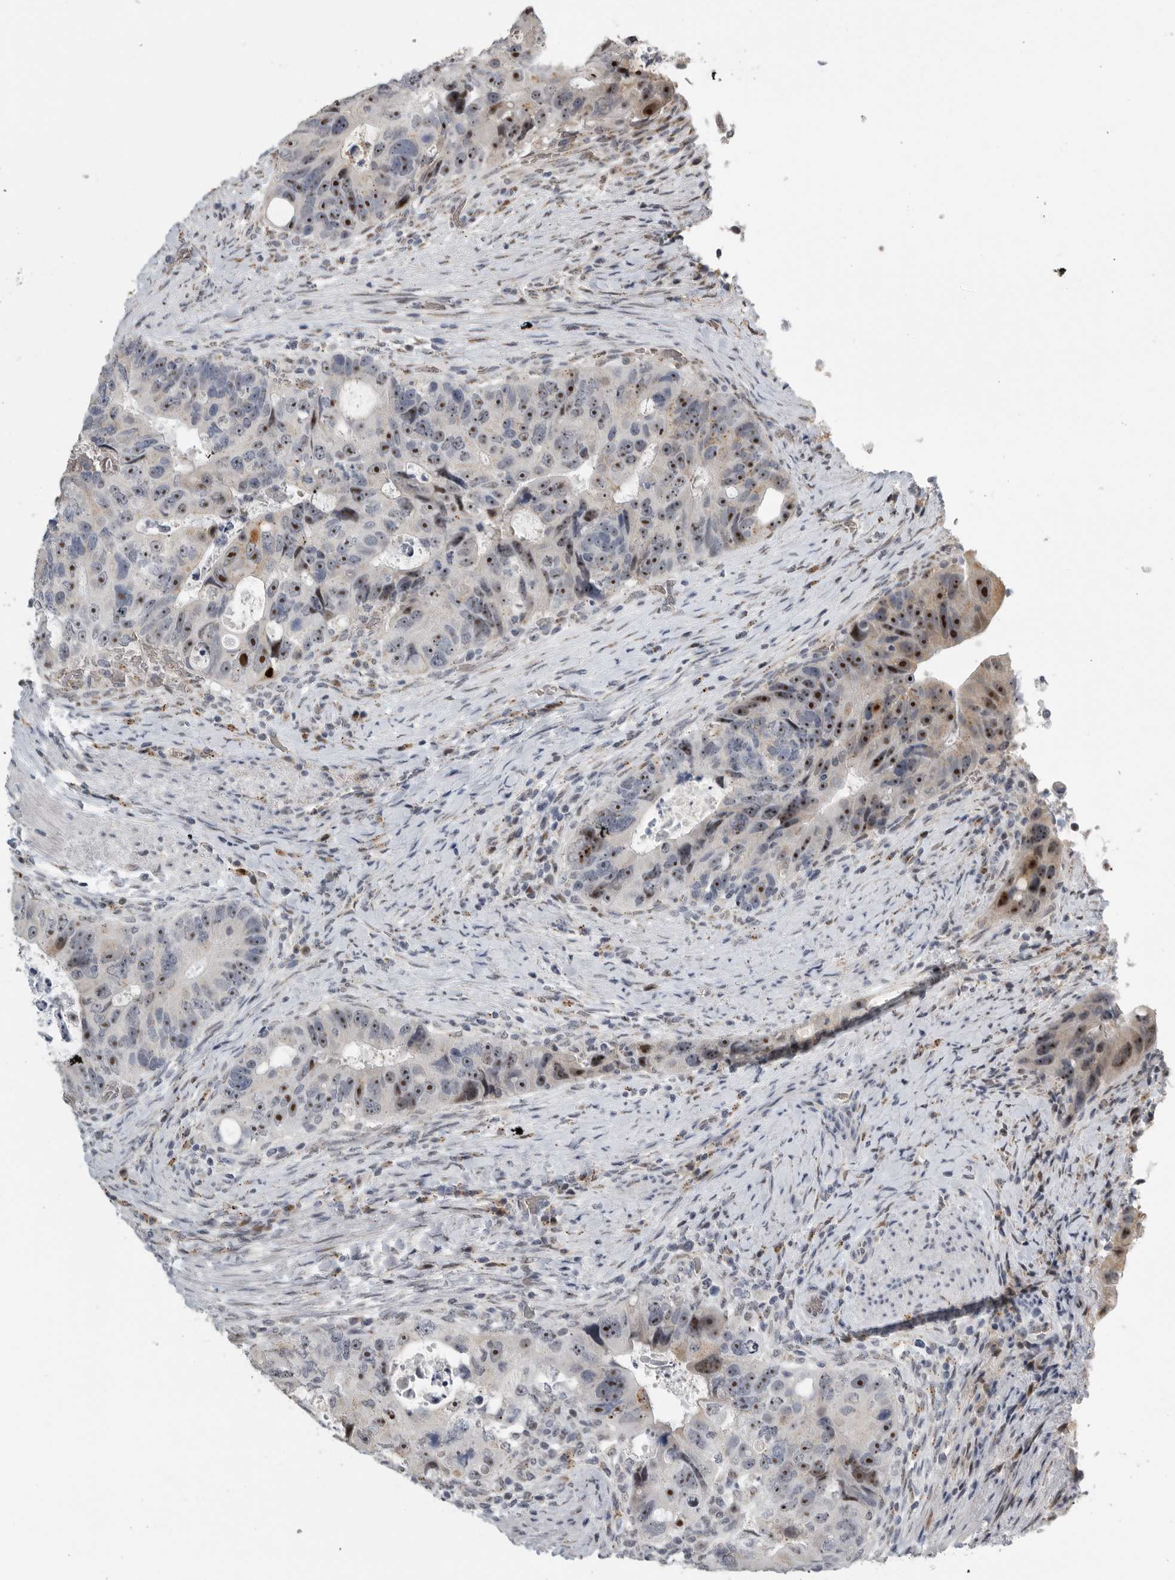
{"staining": {"intensity": "moderate", "quantity": ">75%", "location": "nuclear"}, "tissue": "colorectal cancer", "cell_type": "Tumor cells", "image_type": "cancer", "snomed": [{"axis": "morphology", "description": "Adenocarcinoma, NOS"}, {"axis": "topography", "description": "Rectum"}], "caption": "There is medium levels of moderate nuclear staining in tumor cells of colorectal cancer, as demonstrated by immunohistochemical staining (brown color).", "gene": "PCMTD1", "patient": {"sex": "male", "age": 59}}